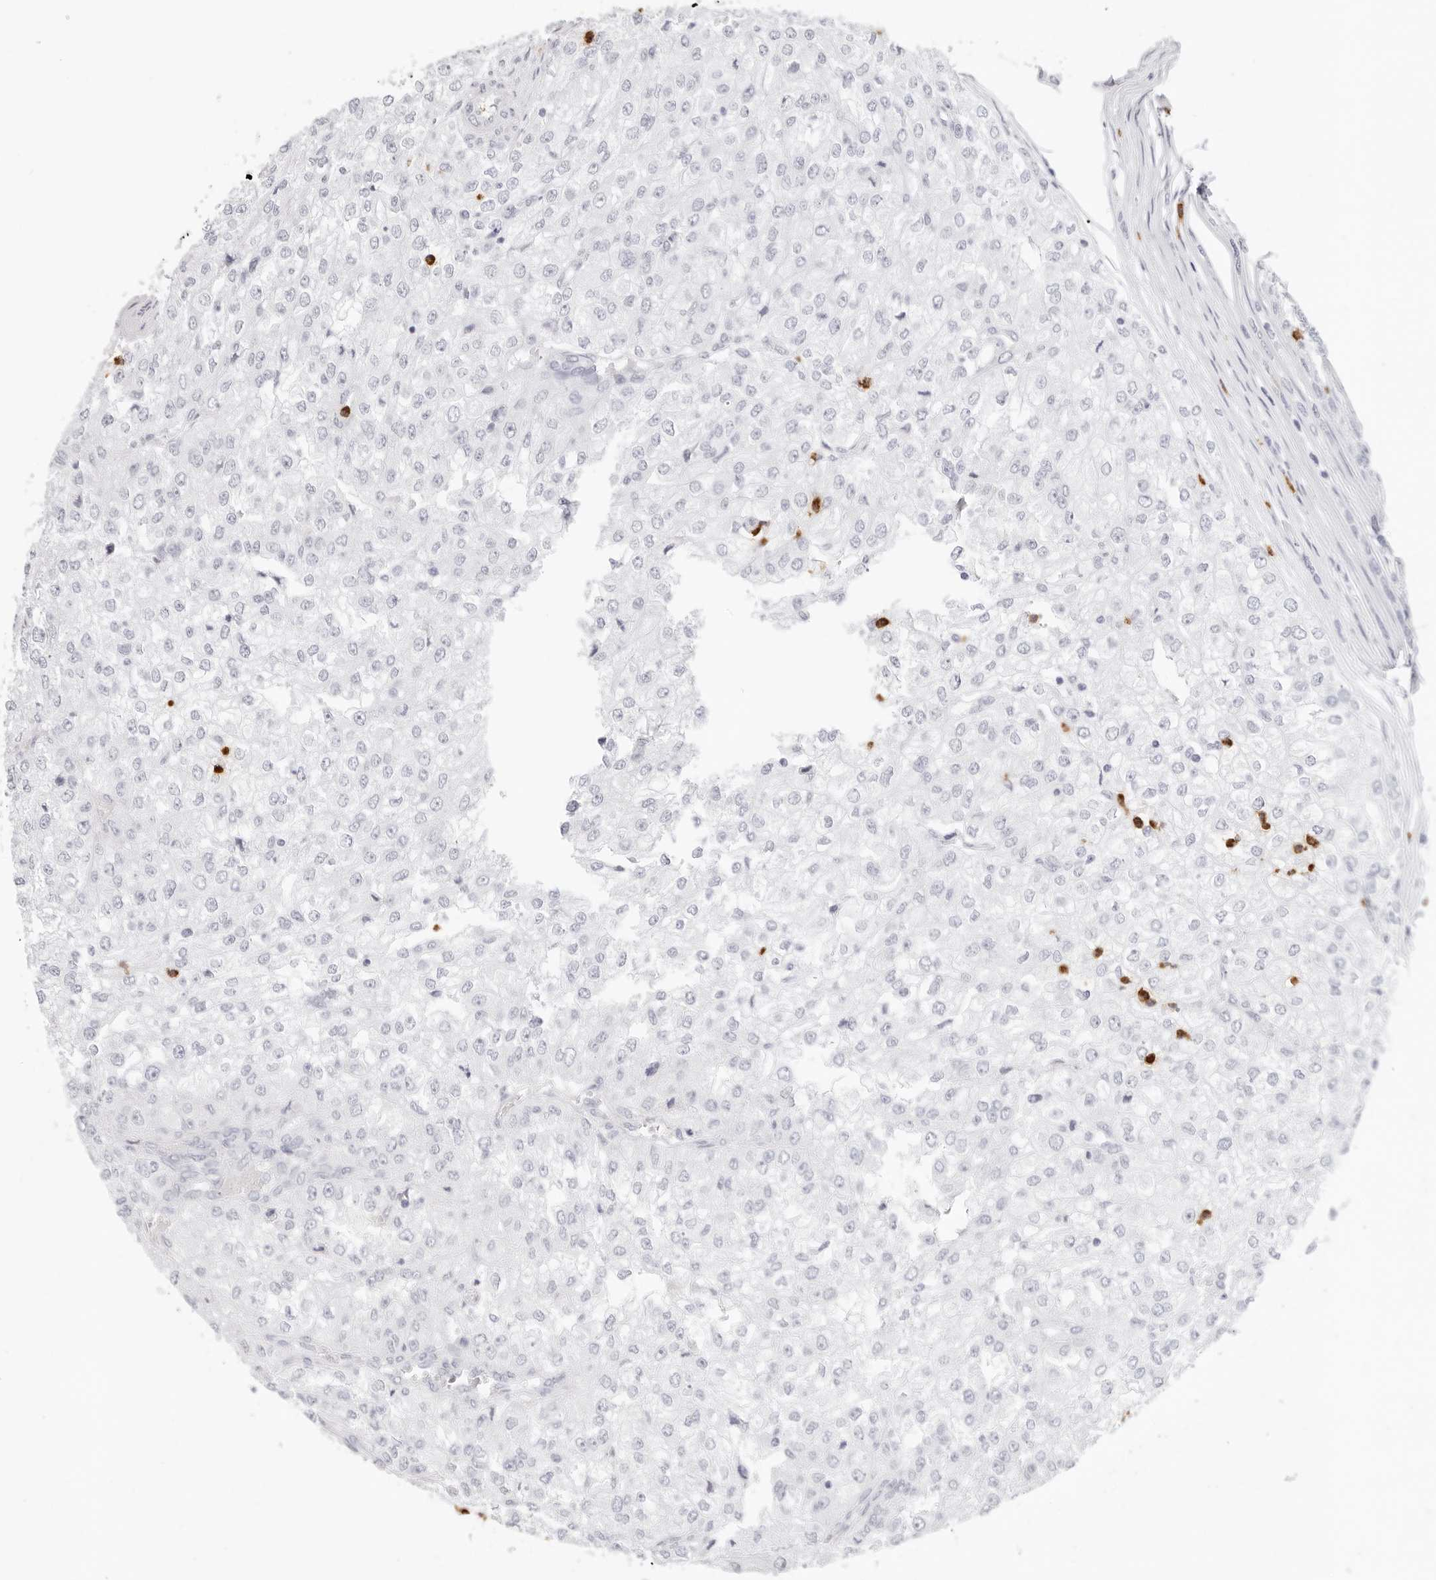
{"staining": {"intensity": "negative", "quantity": "none", "location": "none"}, "tissue": "renal cancer", "cell_type": "Tumor cells", "image_type": "cancer", "snomed": [{"axis": "morphology", "description": "Adenocarcinoma, NOS"}, {"axis": "topography", "description": "Kidney"}], "caption": "Tumor cells show no significant staining in renal cancer.", "gene": "CAMP", "patient": {"sex": "female", "age": 54}}